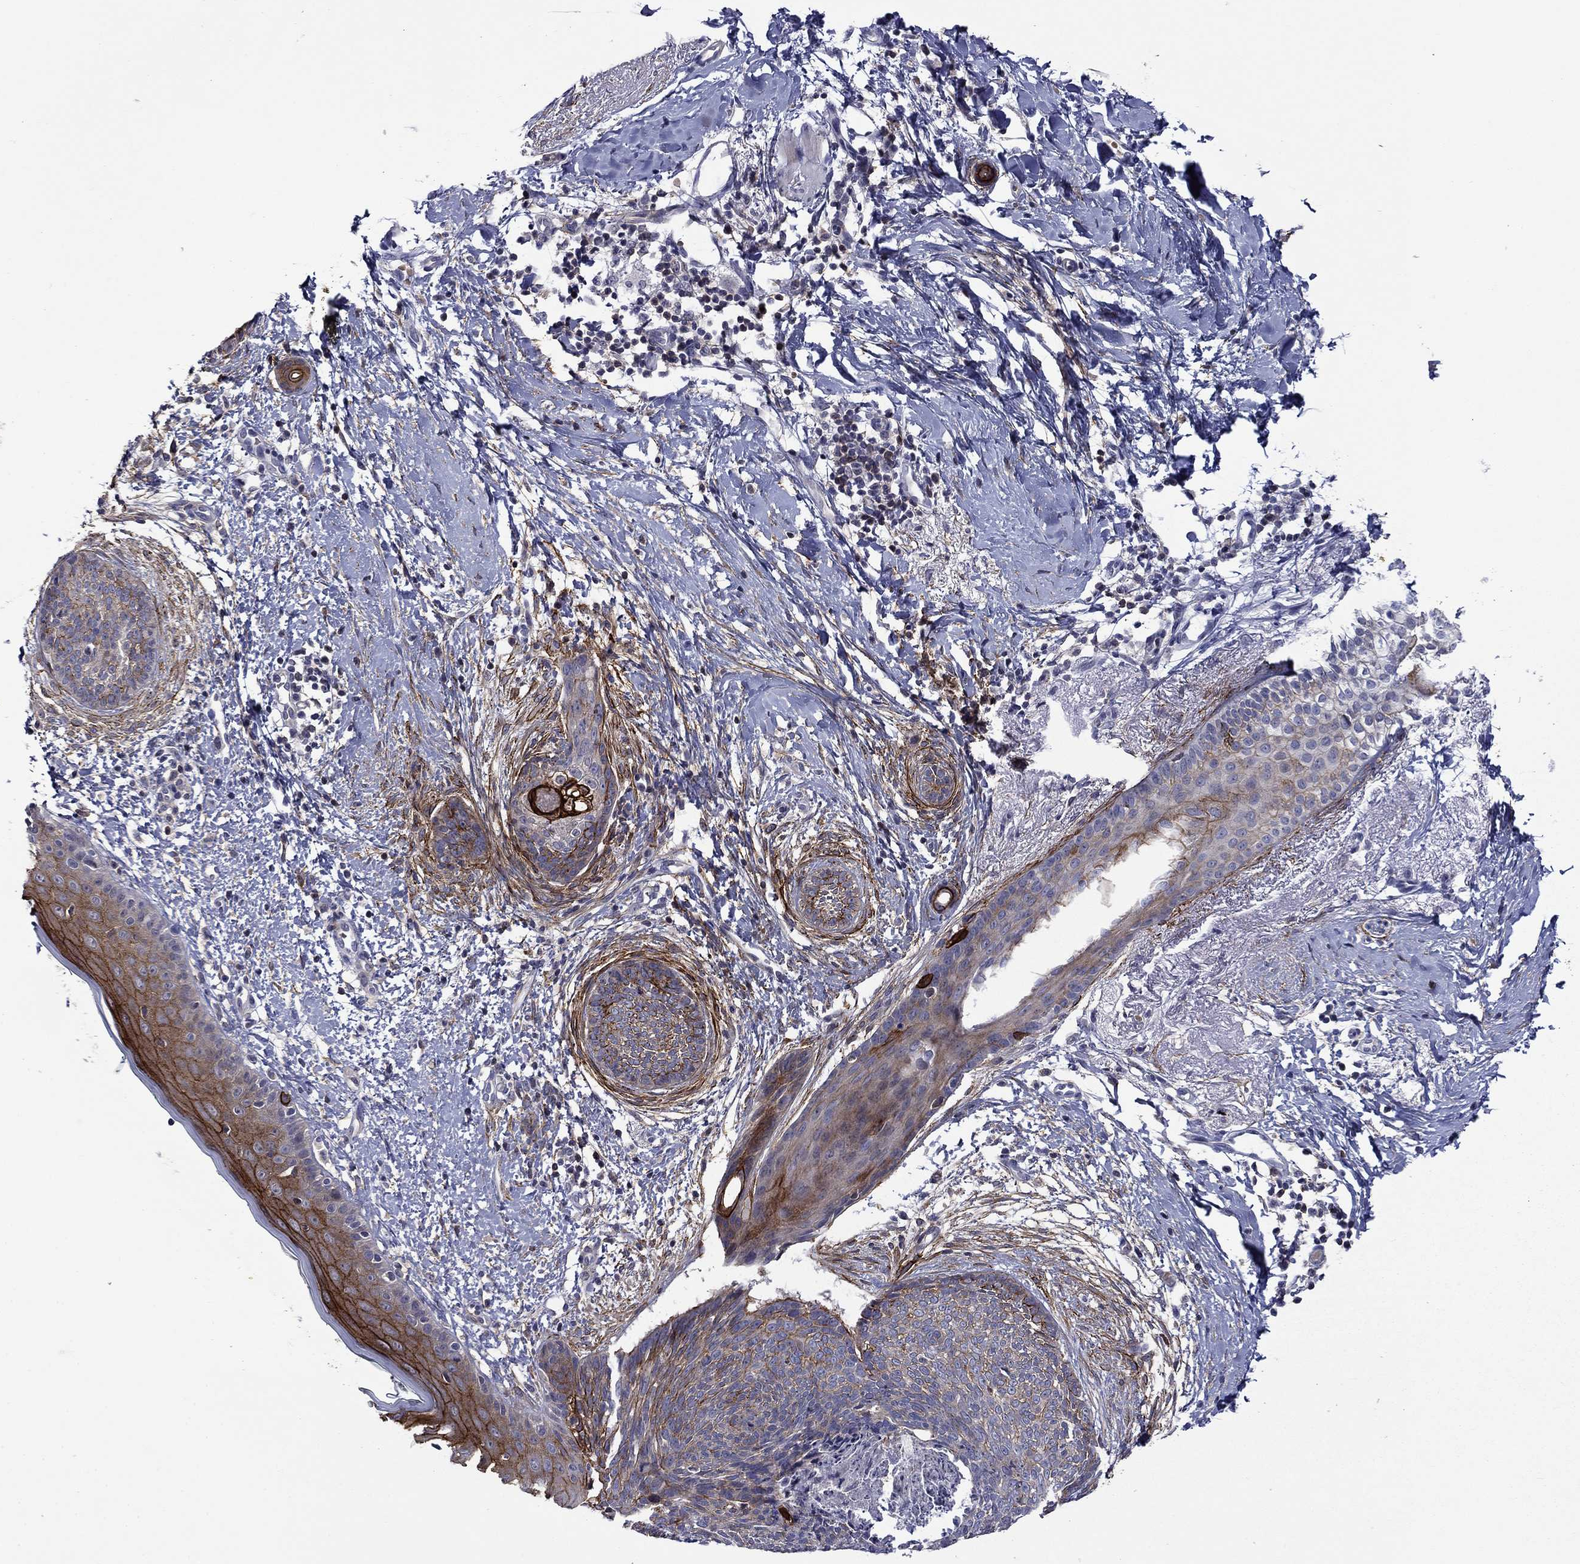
{"staining": {"intensity": "strong", "quantity": "<25%", "location": "cytoplasmic/membranous"}, "tissue": "skin cancer", "cell_type": "Tumor cells", "image_type": "cancer", "snomed": [{"axis": "morphology", "description": "Basal cell carcinoma"}, {"axis": "topography", "description": "Skin"}], "caption": "Skin cancer tissue reveals strong cytoplasmic/membranous expression in about <25% of tumor cells, visualized by immunohistochemistry. (DAB = brown stain, brightfield microscopy at high magnification).", "gene": "LMO7", "patient": {"sex": "female", "age": 65}}